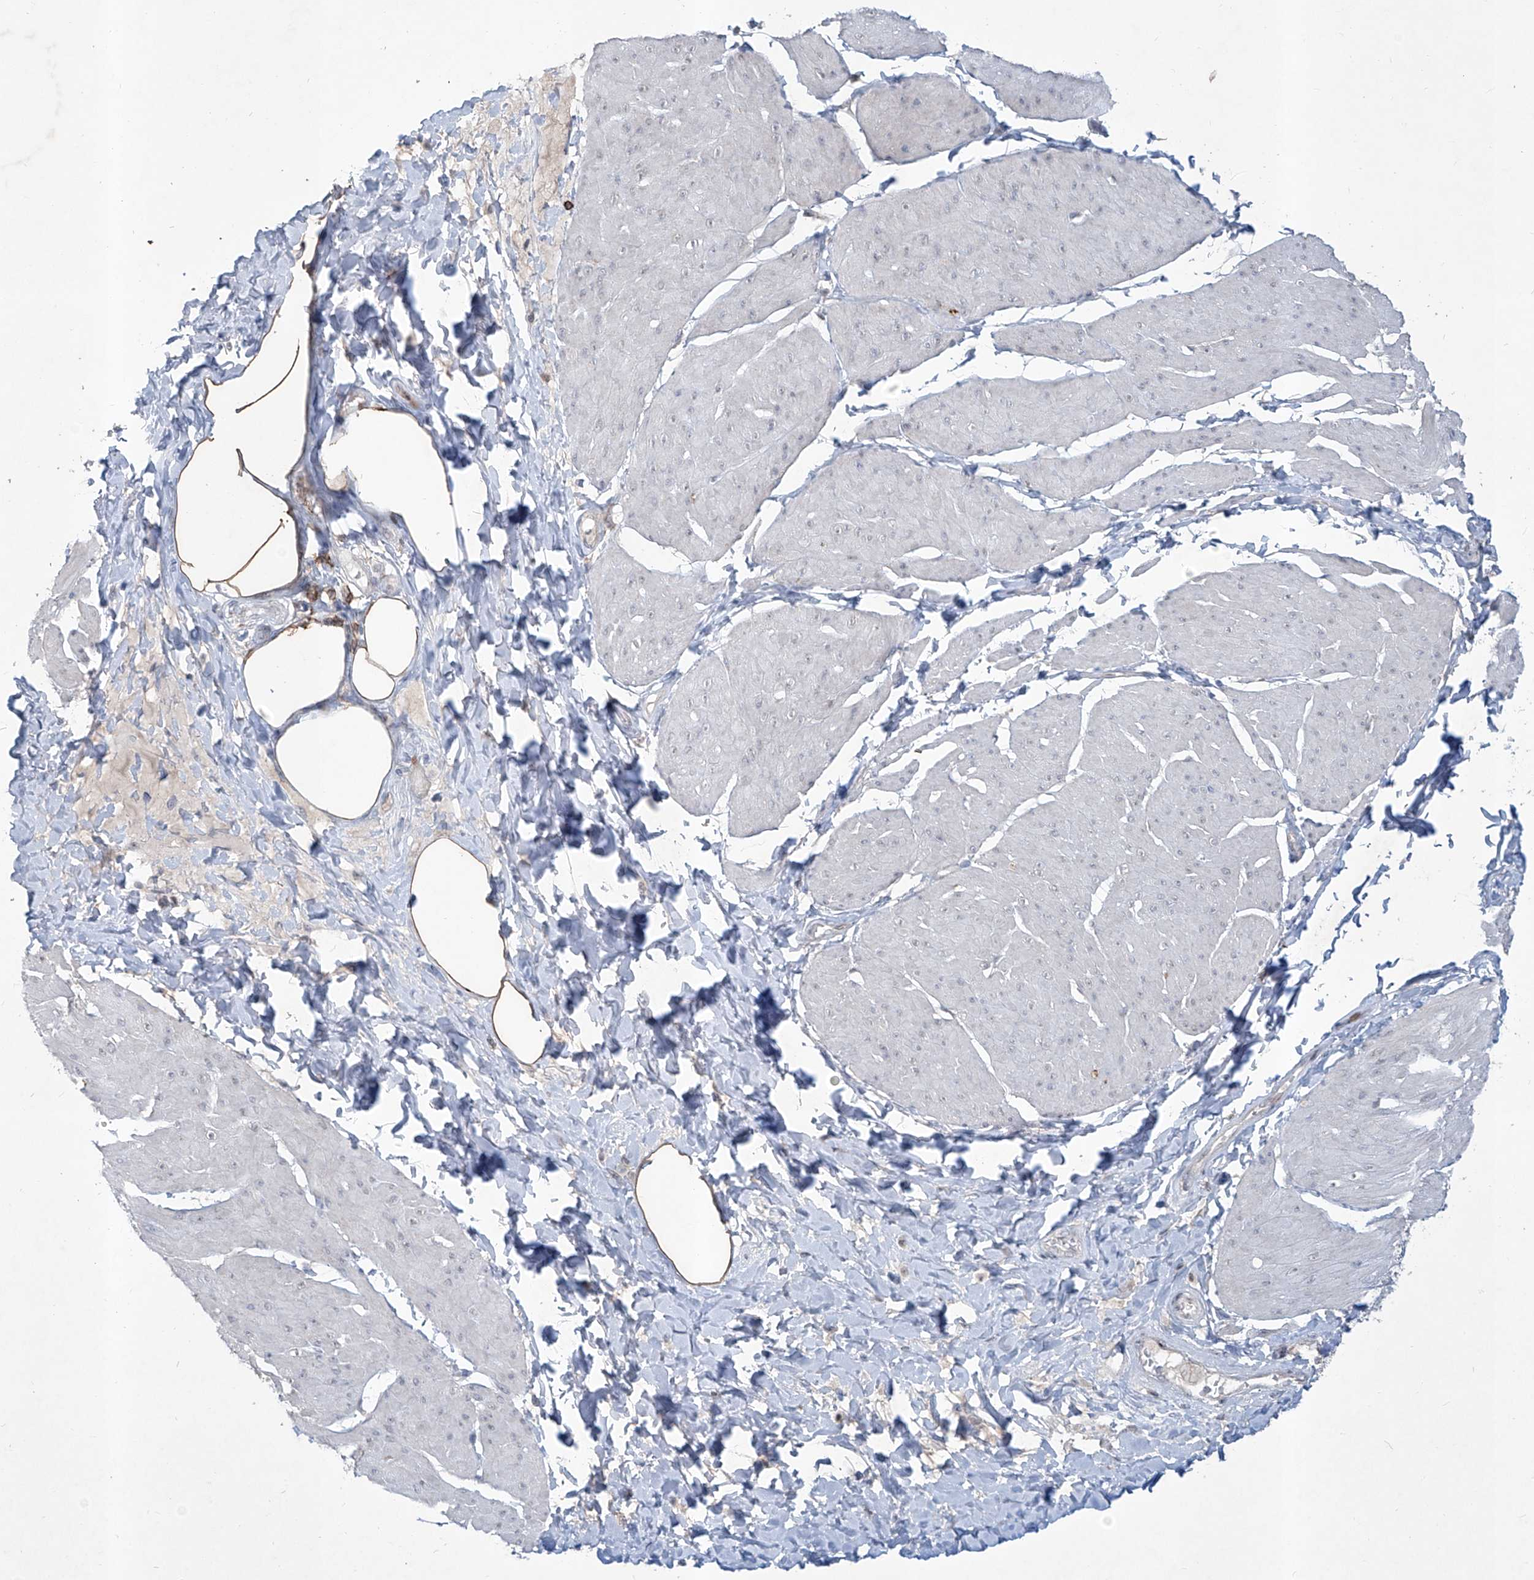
{"staining": {"intensity": "negative", "quantity": "none", "location": "none"}, "tissue": "smooth muscle", "cell_type": "Smooth muscle cells", "image_type": "normal", "snomed": [{"axis": "morphology", "description": "Urothelial carcinoma, High grade"}, {"axis": "topography", "description": "Urinary bladder"}], "caption": "Immunohistochemistry of unremarkable smooth muscle reveals no staining in smooth muscle cells.", "gene": "ZBTB48", "patient": {"sex": "male", "age": 46}}